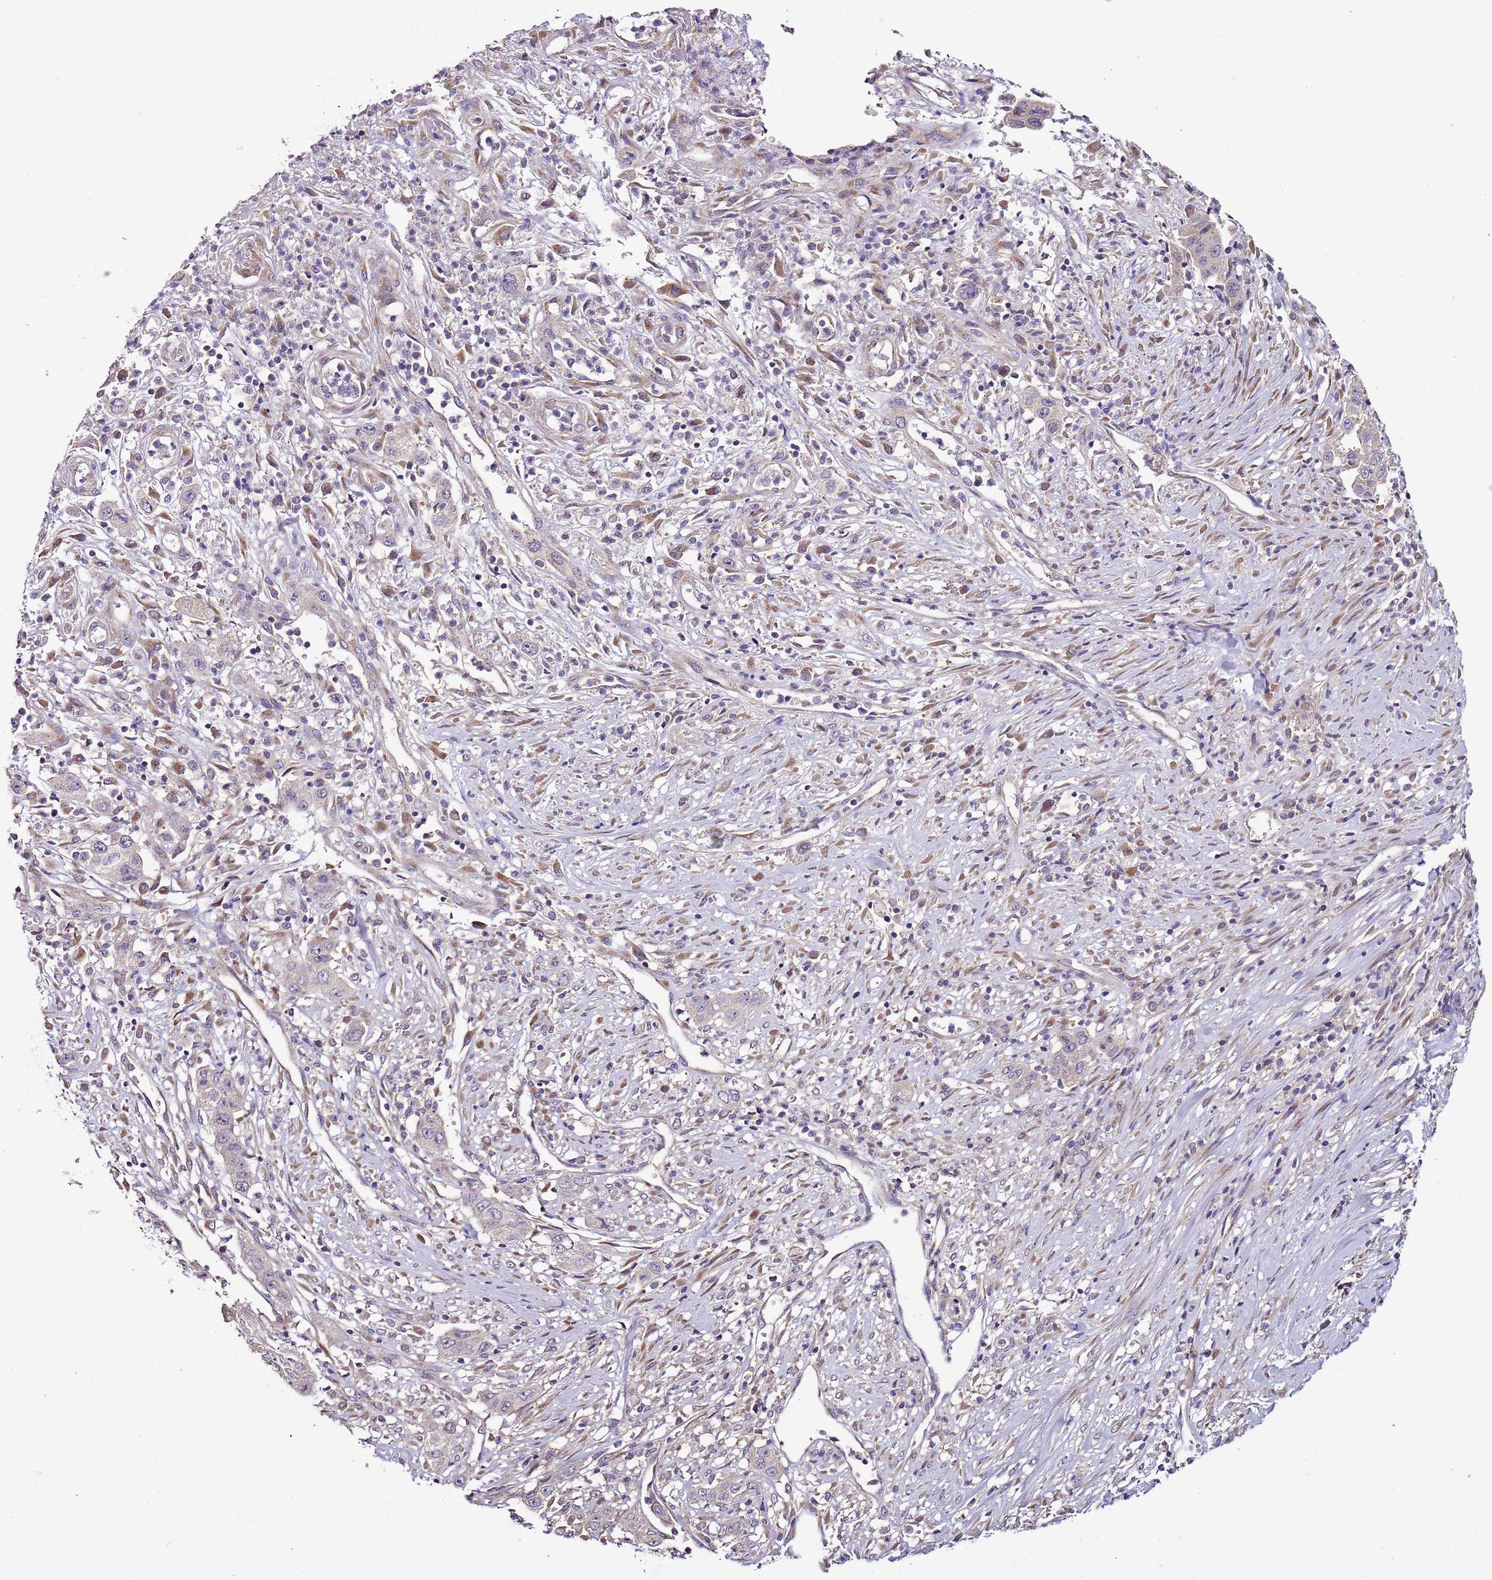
{"staining": {"intensity": "negative", "quantity": "none", "location": "none"}, "tissue": "stomach cancer", "cell_type": "Tumor cells", "image_type": "cancer", "snomed": [{"axis": "morphology", "description": "Adenocarcinoma, NOS"}, {"axis": "topography", "description": "Stomach, upper"}], "caption": "Stomach adenocarcinoma was stained to show a protein in brown. There is no significant expression in tumor cells.", "gene": "FAM20A", "patient": {"sex": "male", "age": 62}}